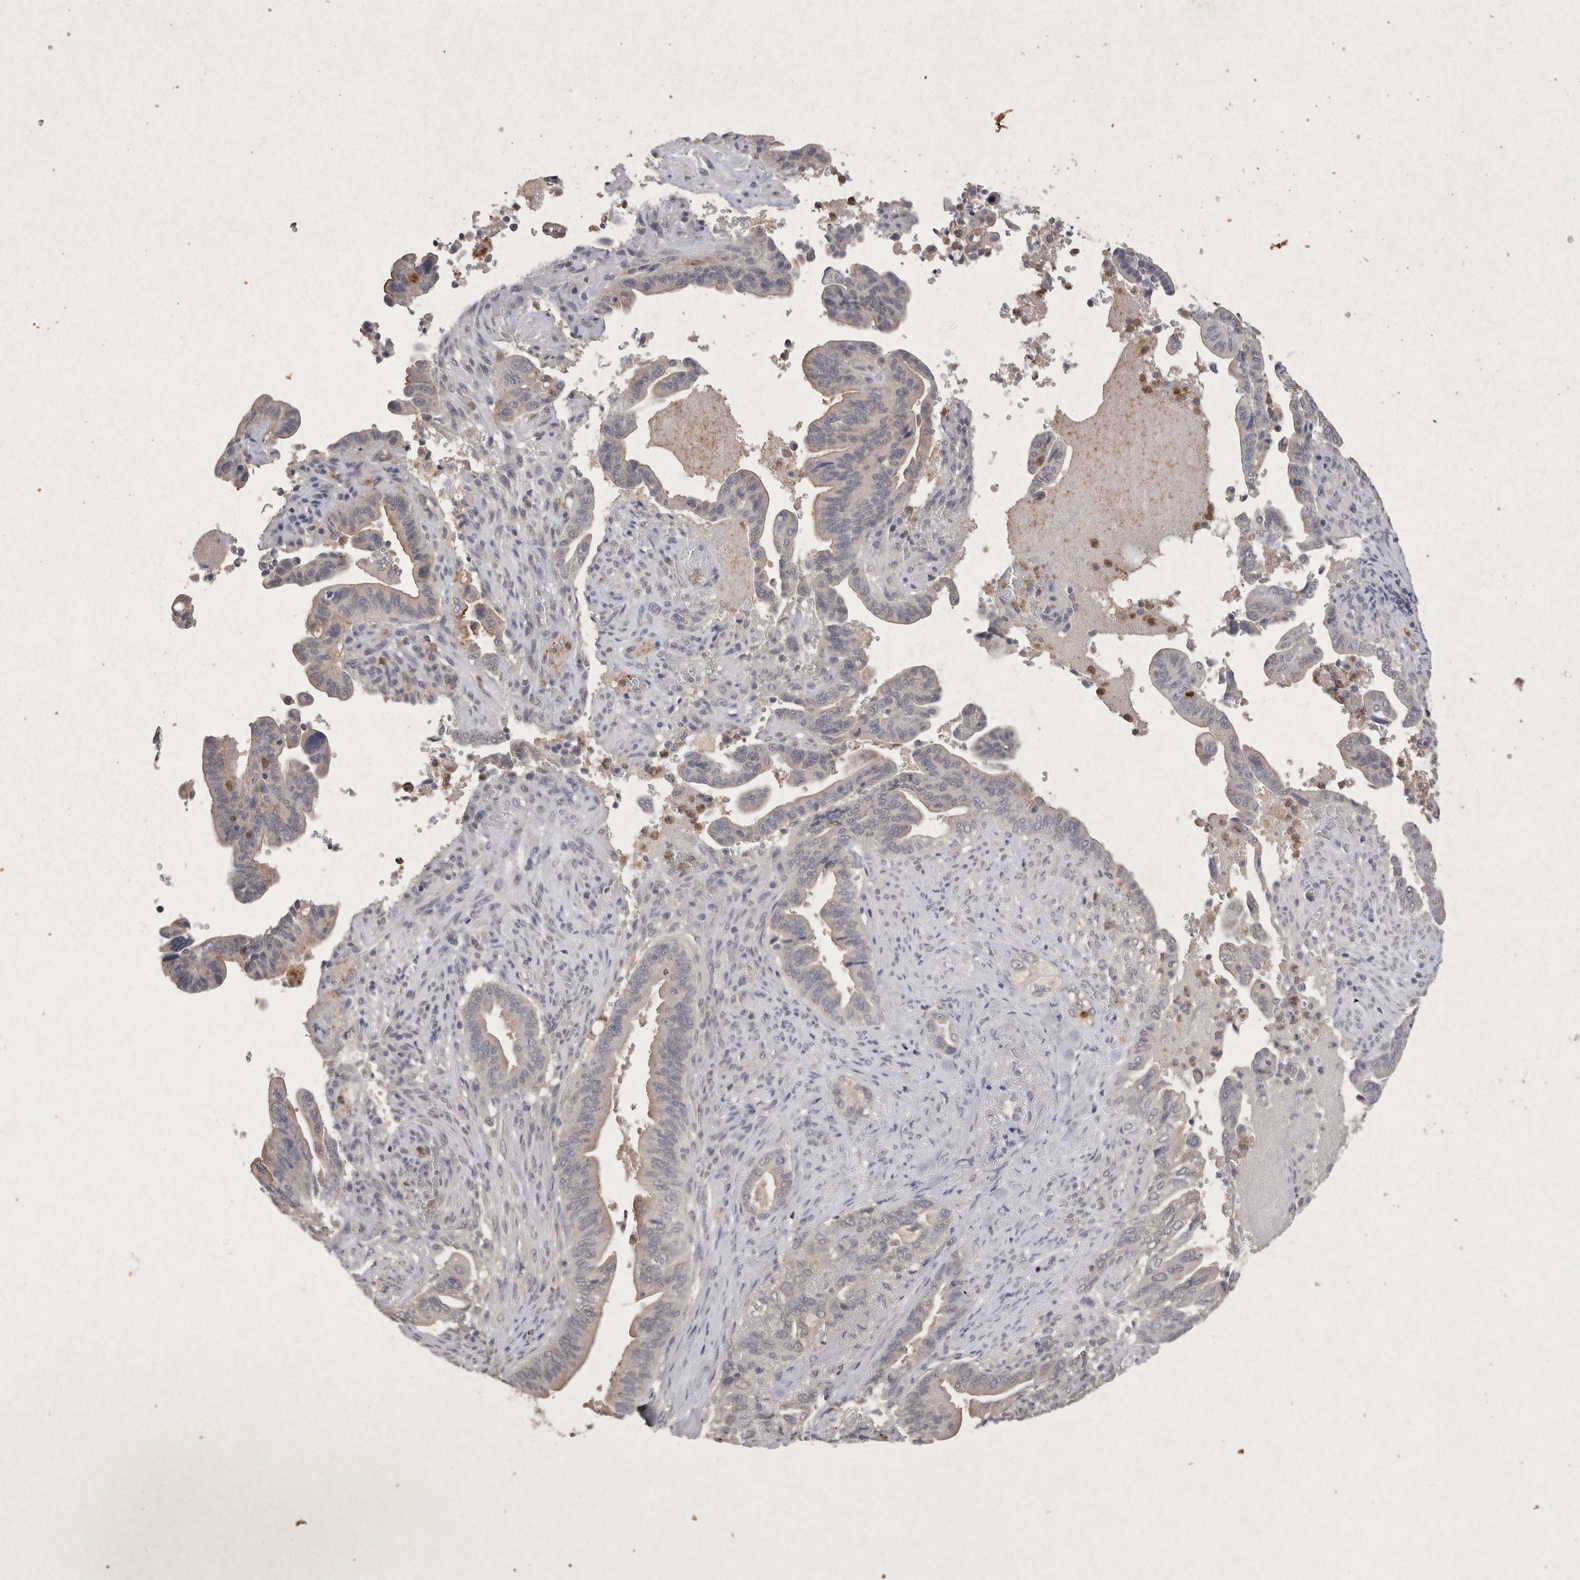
{"staining": {"intensity": "negative", "quantity": "none", "location": "none"}, "tissue": "pancreatic cancer", "cell_type": "Tumor cells", "image_type": "cancer", "snomed": [{"axis": "morphology", "description": "Adenocarcinoma, NOS"}, {"axis": "topography", "description": "Pancreas"}], "caption": "This is an IHC histopathology image of human pancreatic adenocarcinoma. There is no staining in tumor cells.", "gene": "RASSF3", "patient": {"sex": "male", "age": 70}}